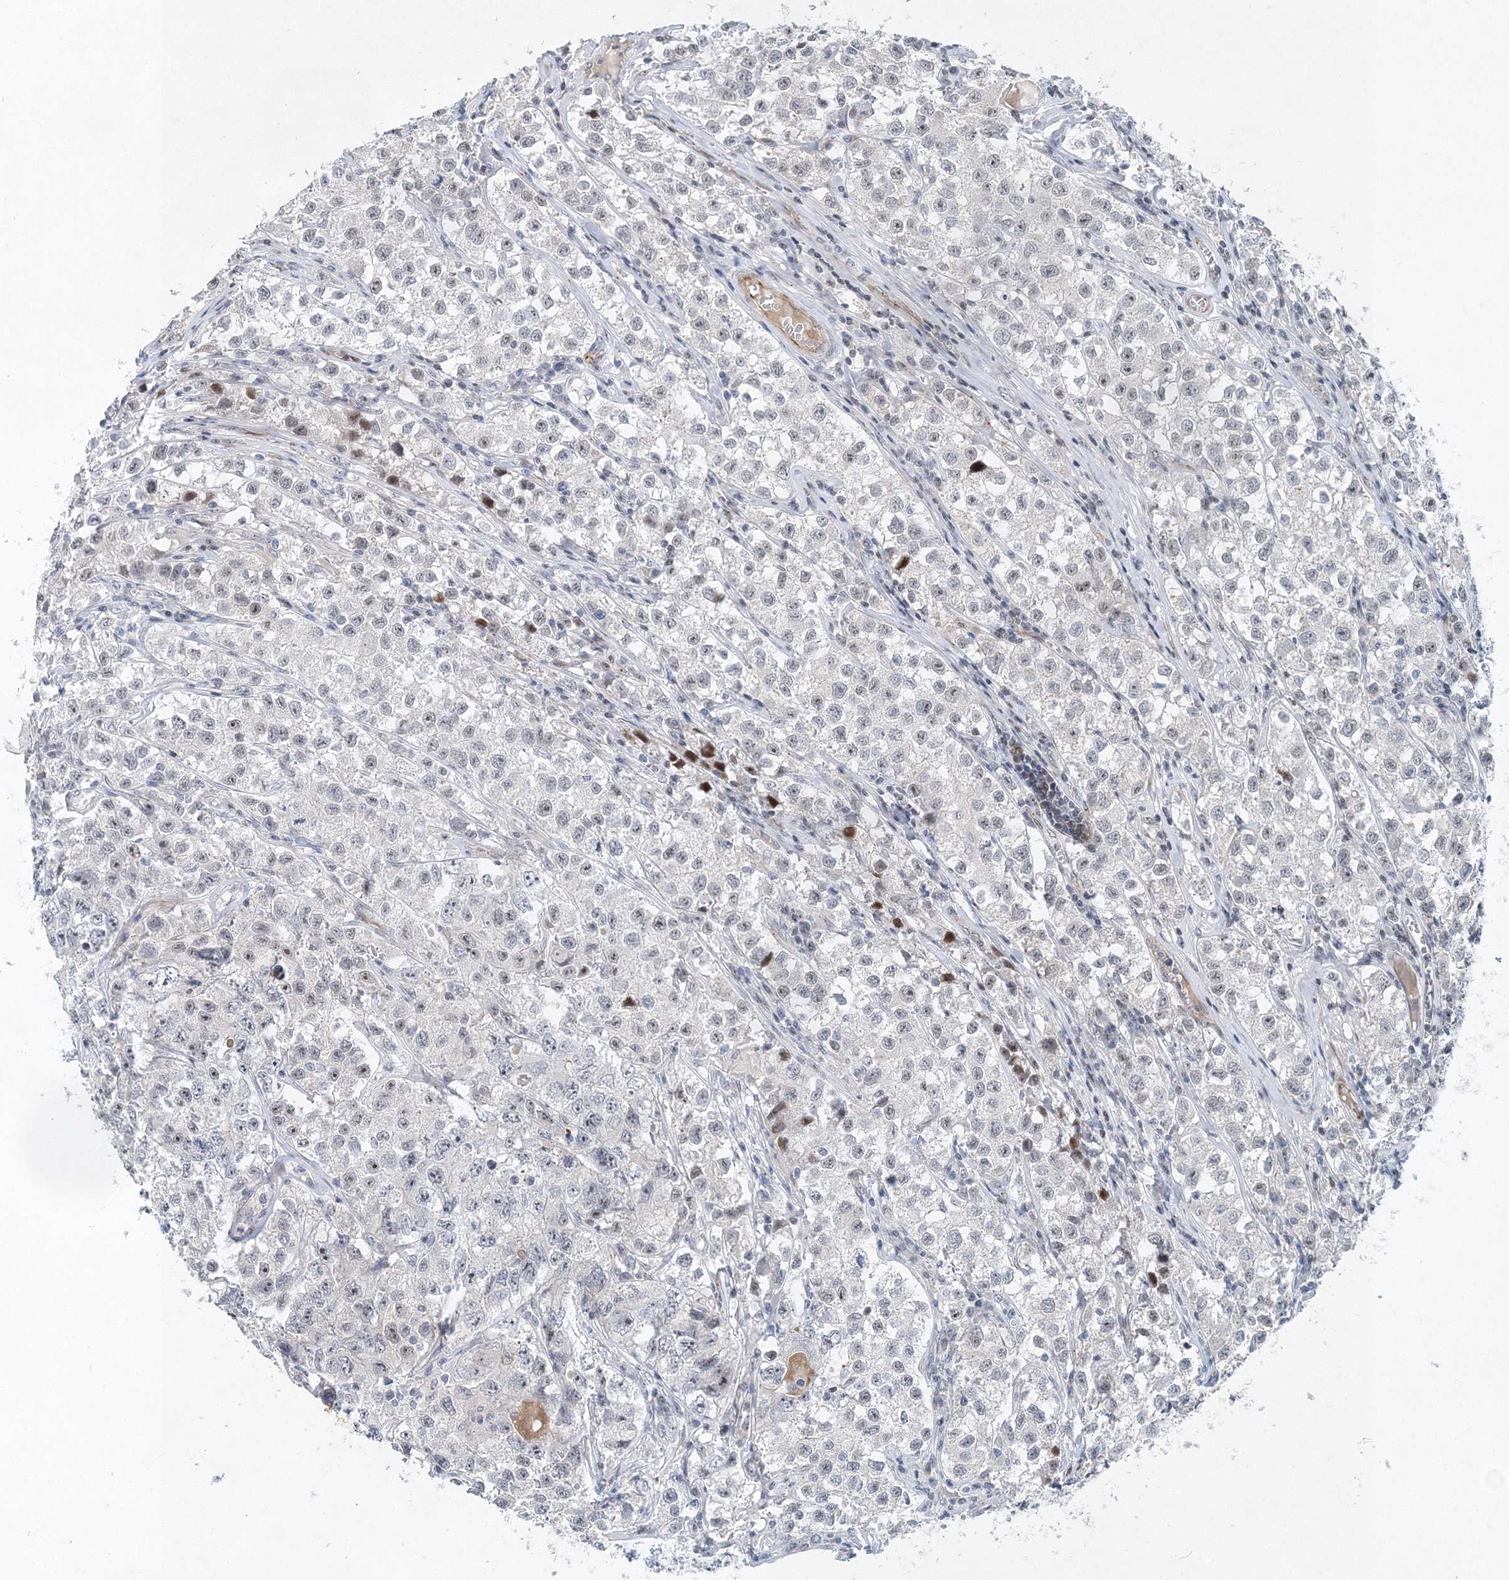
{"staining": {"intensity": "negative", "quantity": "none", "location": "none"}, "tissue": "testis cancer", "cell_type": "Tumor cells", "image_type": "cancer", "snomed": [{"axis": "morphology", "description": "Seminoma, NOS"}, {"axis": "morphology", "description": "Carcinoma, Embryonal, NOS"}, {"axis": "topography", "description": "Testis"}], "caption": "An immunohistochemistry (IHC) photomicrograph of testis cancer is shown. There is no staining in tumor cells of testis cancer. (Stains: DAB (3,3'-diaminobenzidine) immunohistochemistry with hematoxylin counter stain, Microscopy: brightfield microscopy at high magnification).", "gene": "UIMC1", "patient": {"sex": "male", "age": 43}}